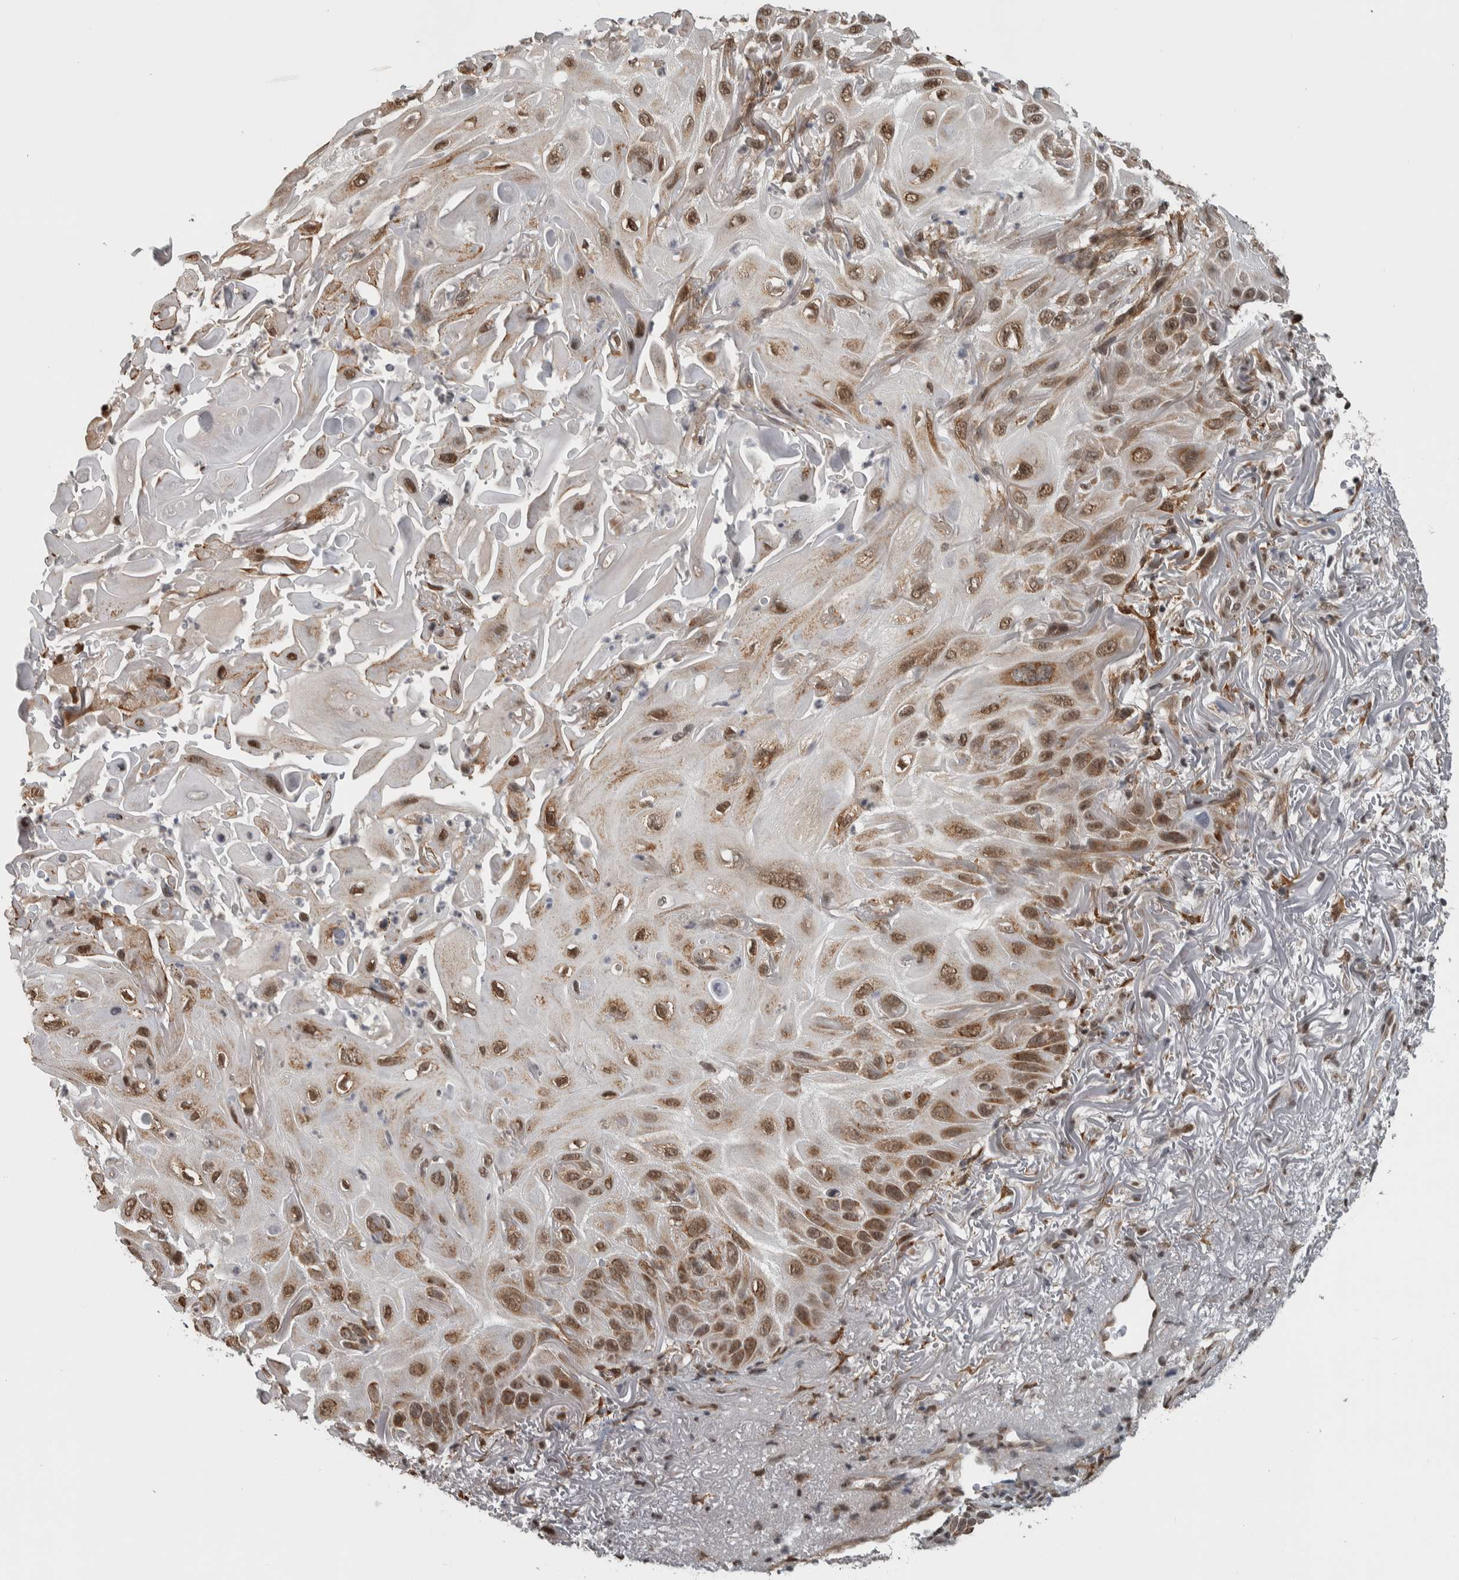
{"staining": {"intensity": "strong", "quantity": ">75%", "location": "nuclear"}, "tissue": "skin cancer", "cell_type": "Tumor cells", "image_type": "cancer", "snomed": [{"axis": "morphology", "description": "Squamous cell carcinoma, NOS"}, {"axis": "topography", "description": "Skin"}], "caption": "There is high levels of strong nuclear positivity in tumor cells of skin squamous cell carcinoma, as demonstrated by immunohistochemical staining (brown color).", "gene": "DDX42", "patient": {"sex": "female", "age": 77}}